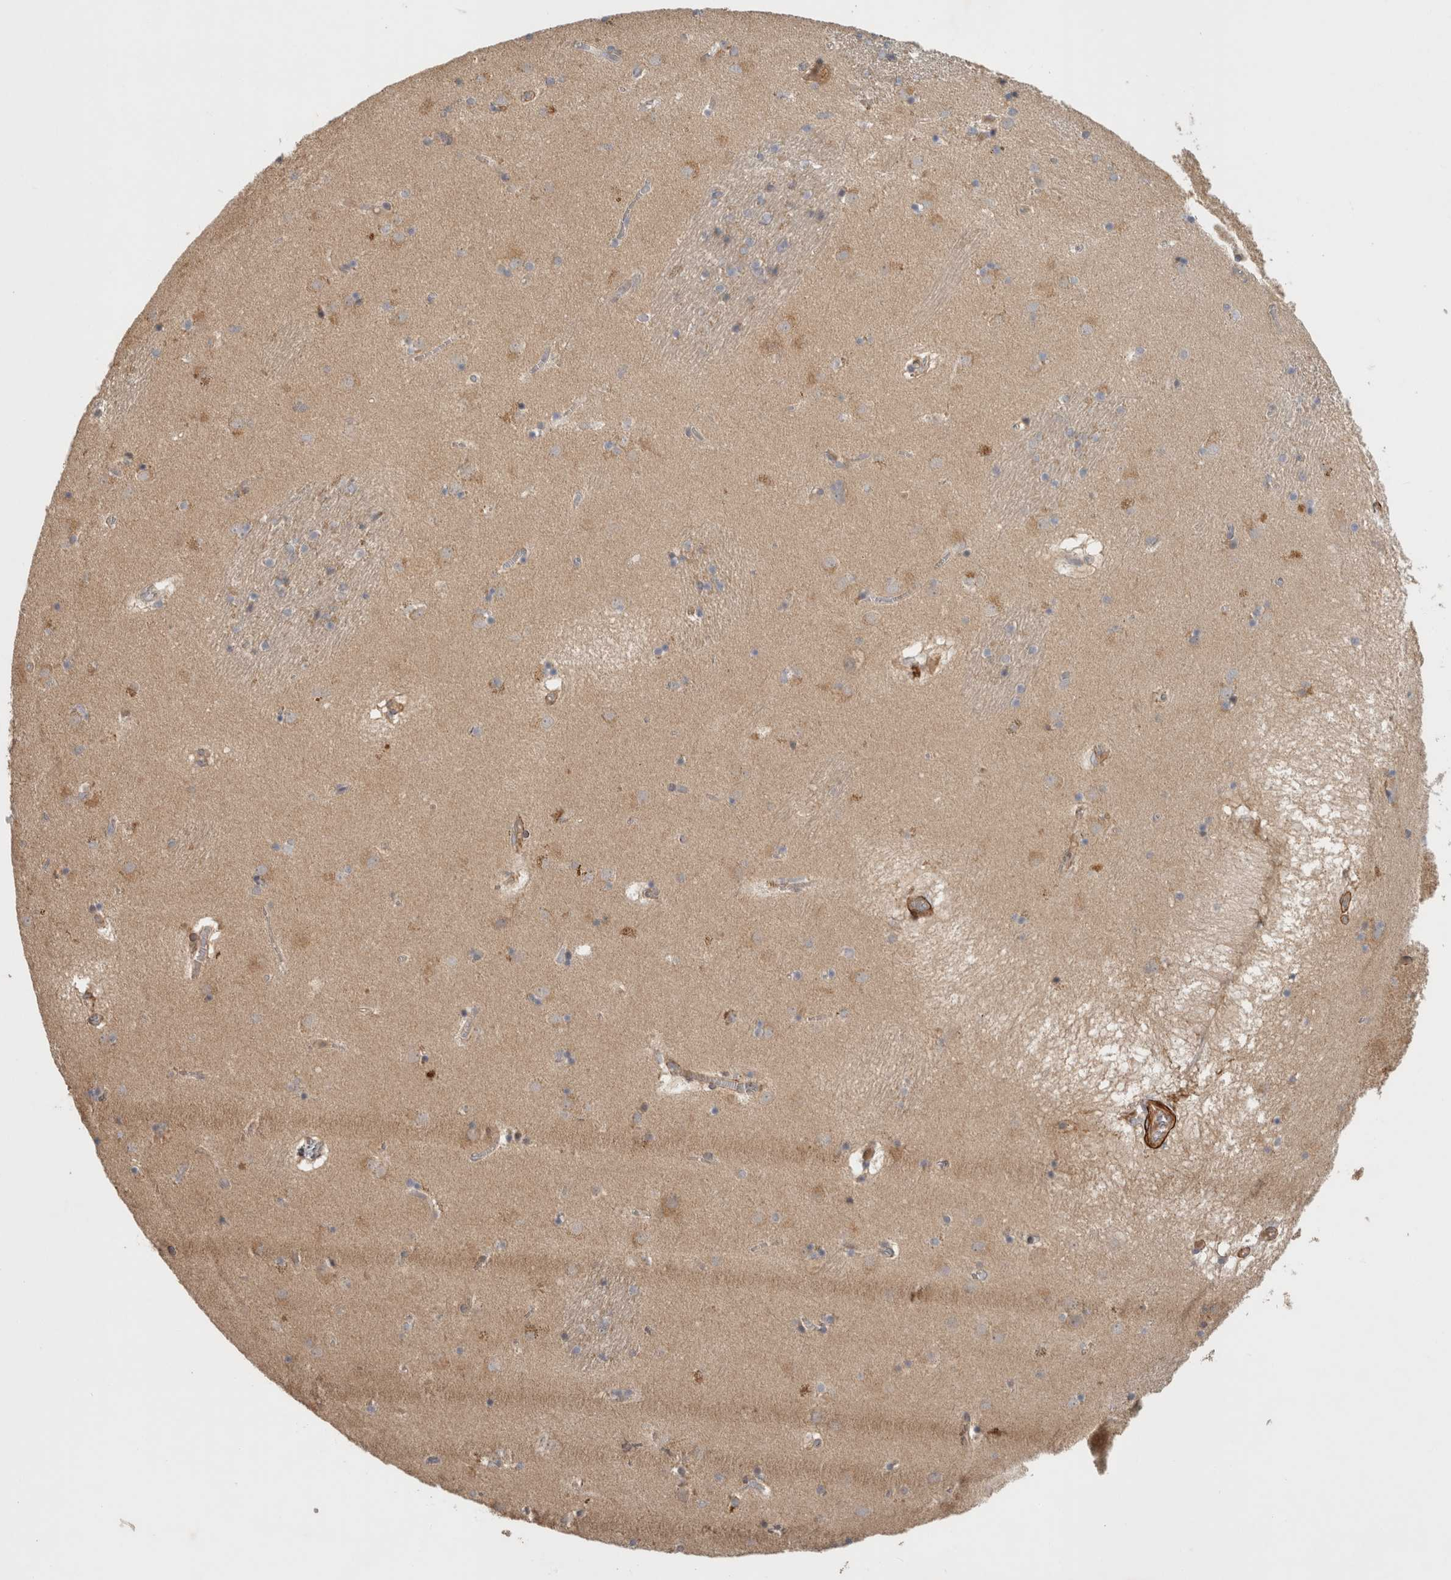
{"staining": {"intensity": "moderate", "quantity": "25%-75%", "location": "cytoplasmic/membranous"}, "tissue": "caudate", "cell_type": "Glial cells", "image_type": "normal", "snomed": [{"axis": "morphology", "description": "Normal tissue, NOS"}, {"axis": "topography", "description": "Lateral ventricle wall"}], "caption": "IHC photomicrograph of normal caudate stained for a protein (brown), which reveals medium levels of moderate cytoplasmic/membranous staining in approximately 25%-75% of glial cells.", "gene": "SIPA1L2", "patient": {"sex": "male", "age": 70}}